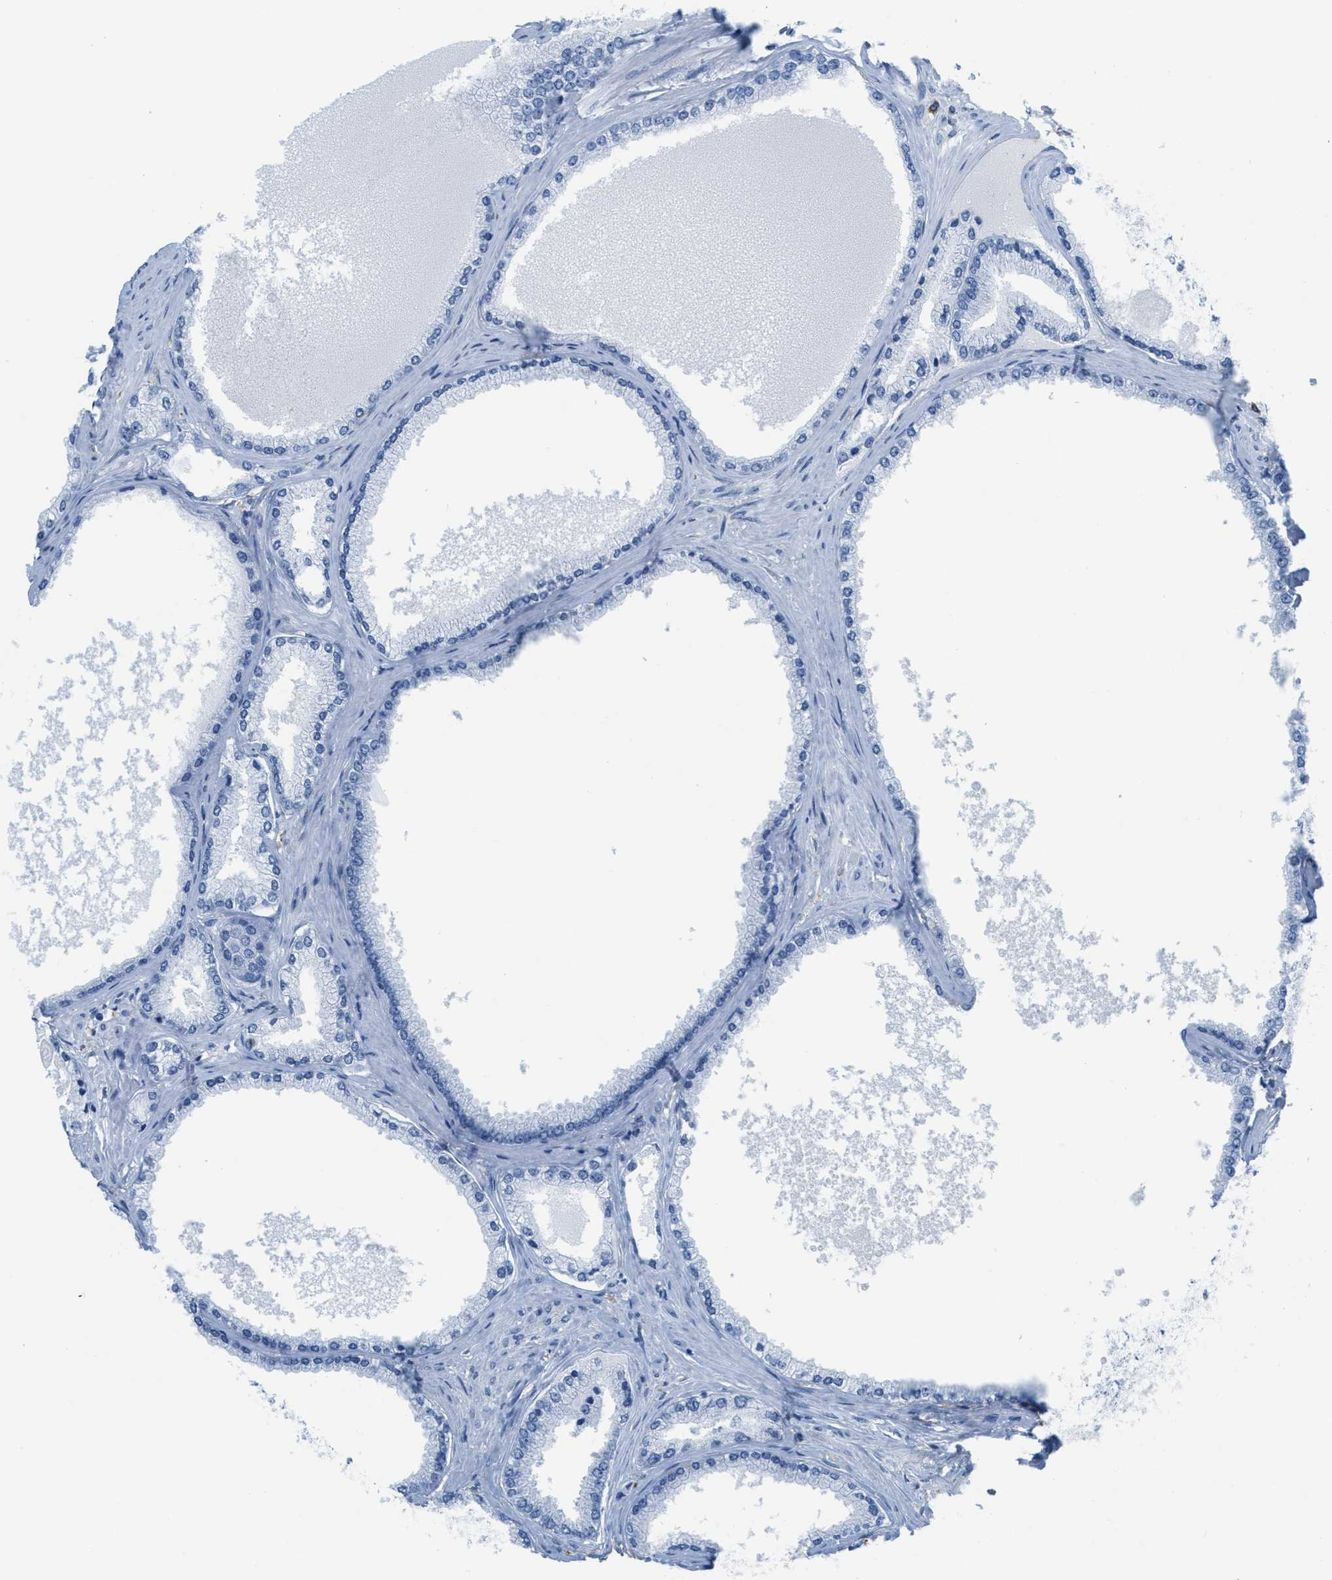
{"staining": {"intensity": "negative", "quantity": "none", "location": "none"}, "tissue": "prostate cancer", "cell_type": "Tumor cells", "image_type": "cancer", "snomed": [{"axis": "morphology", "description": "Adenocarcinoma, High grade"}, {"axis": "topography", "description": "Prostate"}], "caption": "Image shows no significant protein positivity in tumor cells of adenocarcinoma (high-grade) (prostate).", "gene": "ASGR1", "patient": {"sex": "male", "age": 61}}